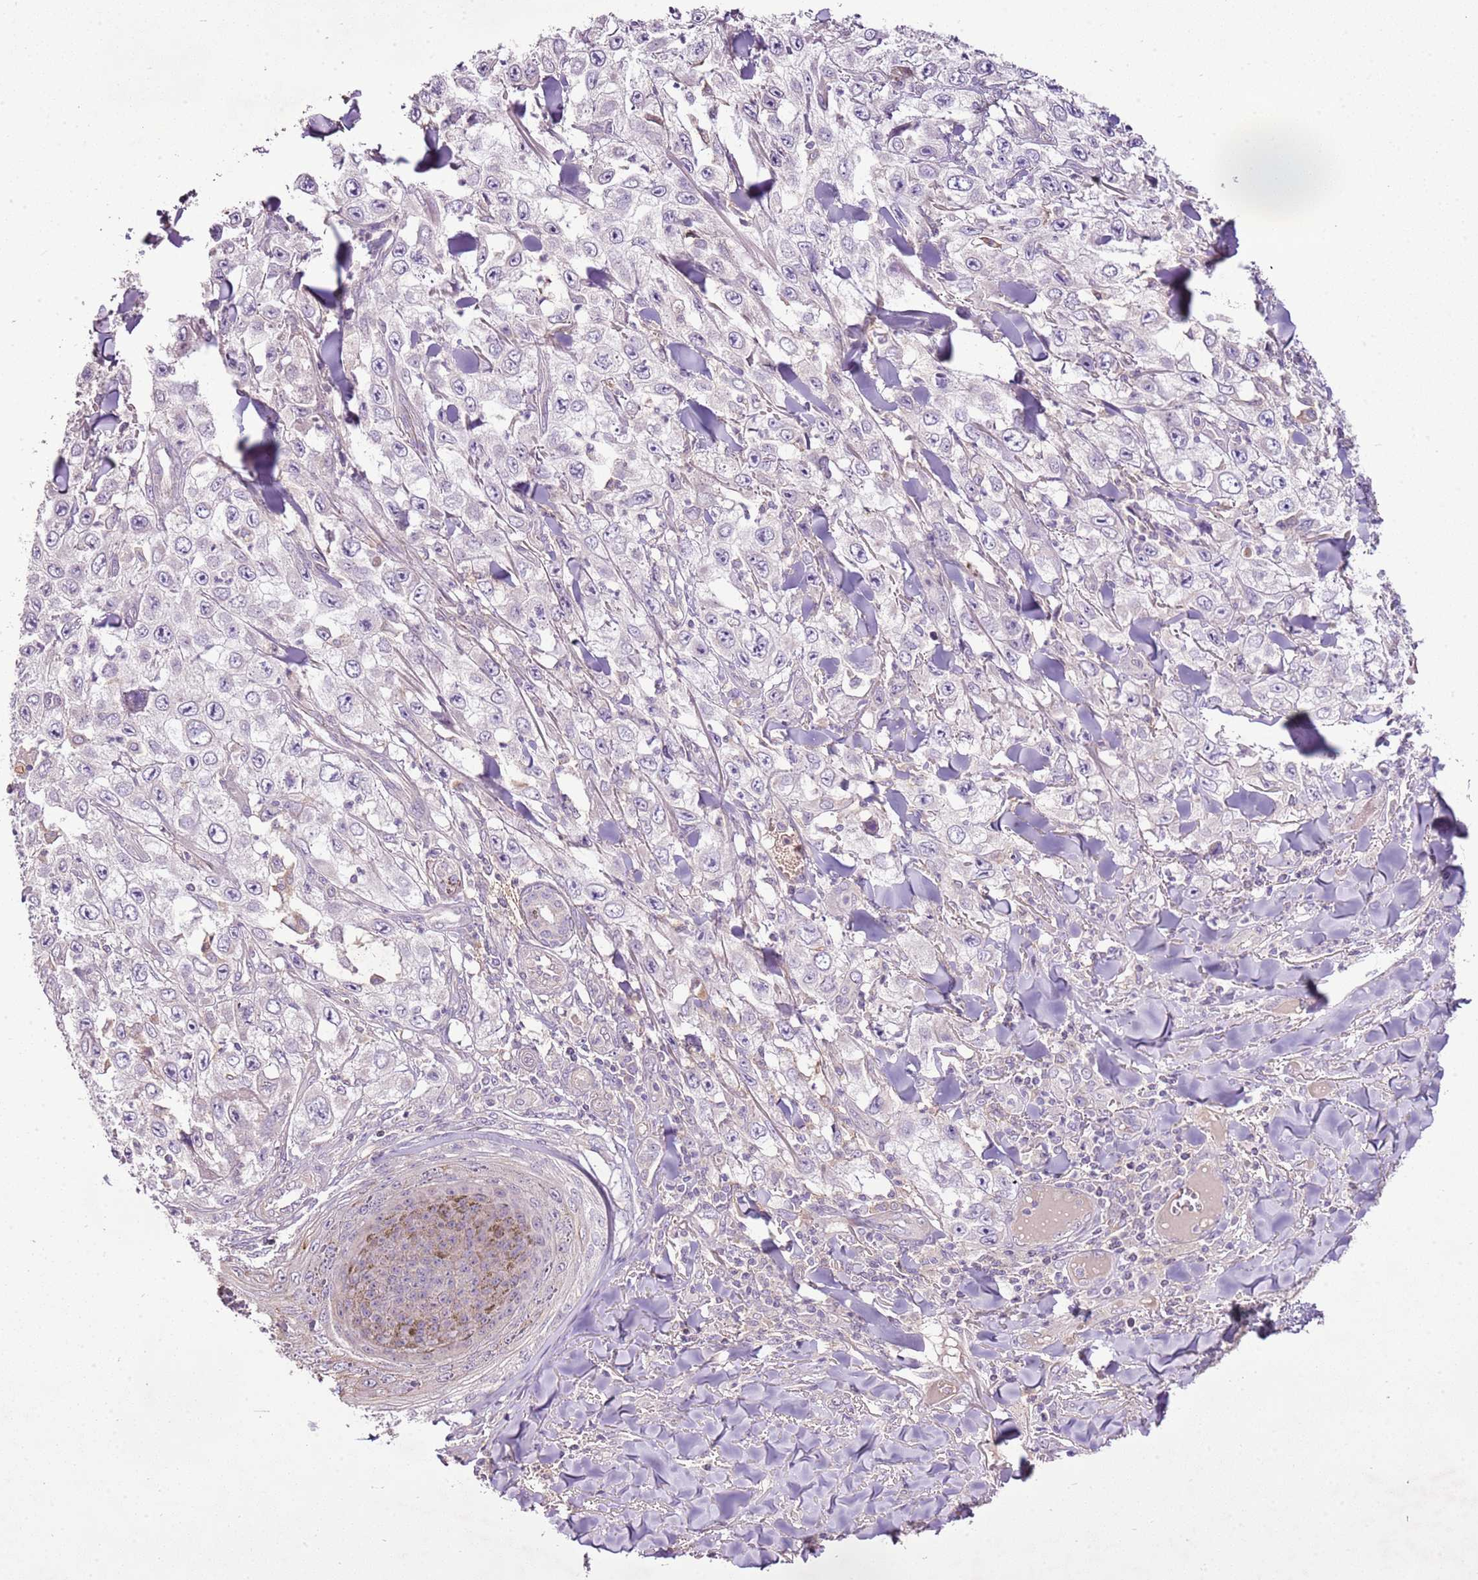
{"staining": {"intensity": "negative", "quantity": "none", "location": "none"}, "tissue": "skin cancer", "cell_type": "Tumor cells", "image_type": "cancer", "snomed": [{"axis": "morphology", "description": "Squamous cell carcinoma, NOS"}, {"axis": "topography", "description": "Skin"}], "caption": "Image shows no significant protein expression in tumor cells of skin cancer (squamous cell carcinoma). (DAB (3,3'-diaminobenzidine) immunohistochemistry, high magnification).", "gene": "CMKLR1", "patient": {"sex": "male", "age": 82}}